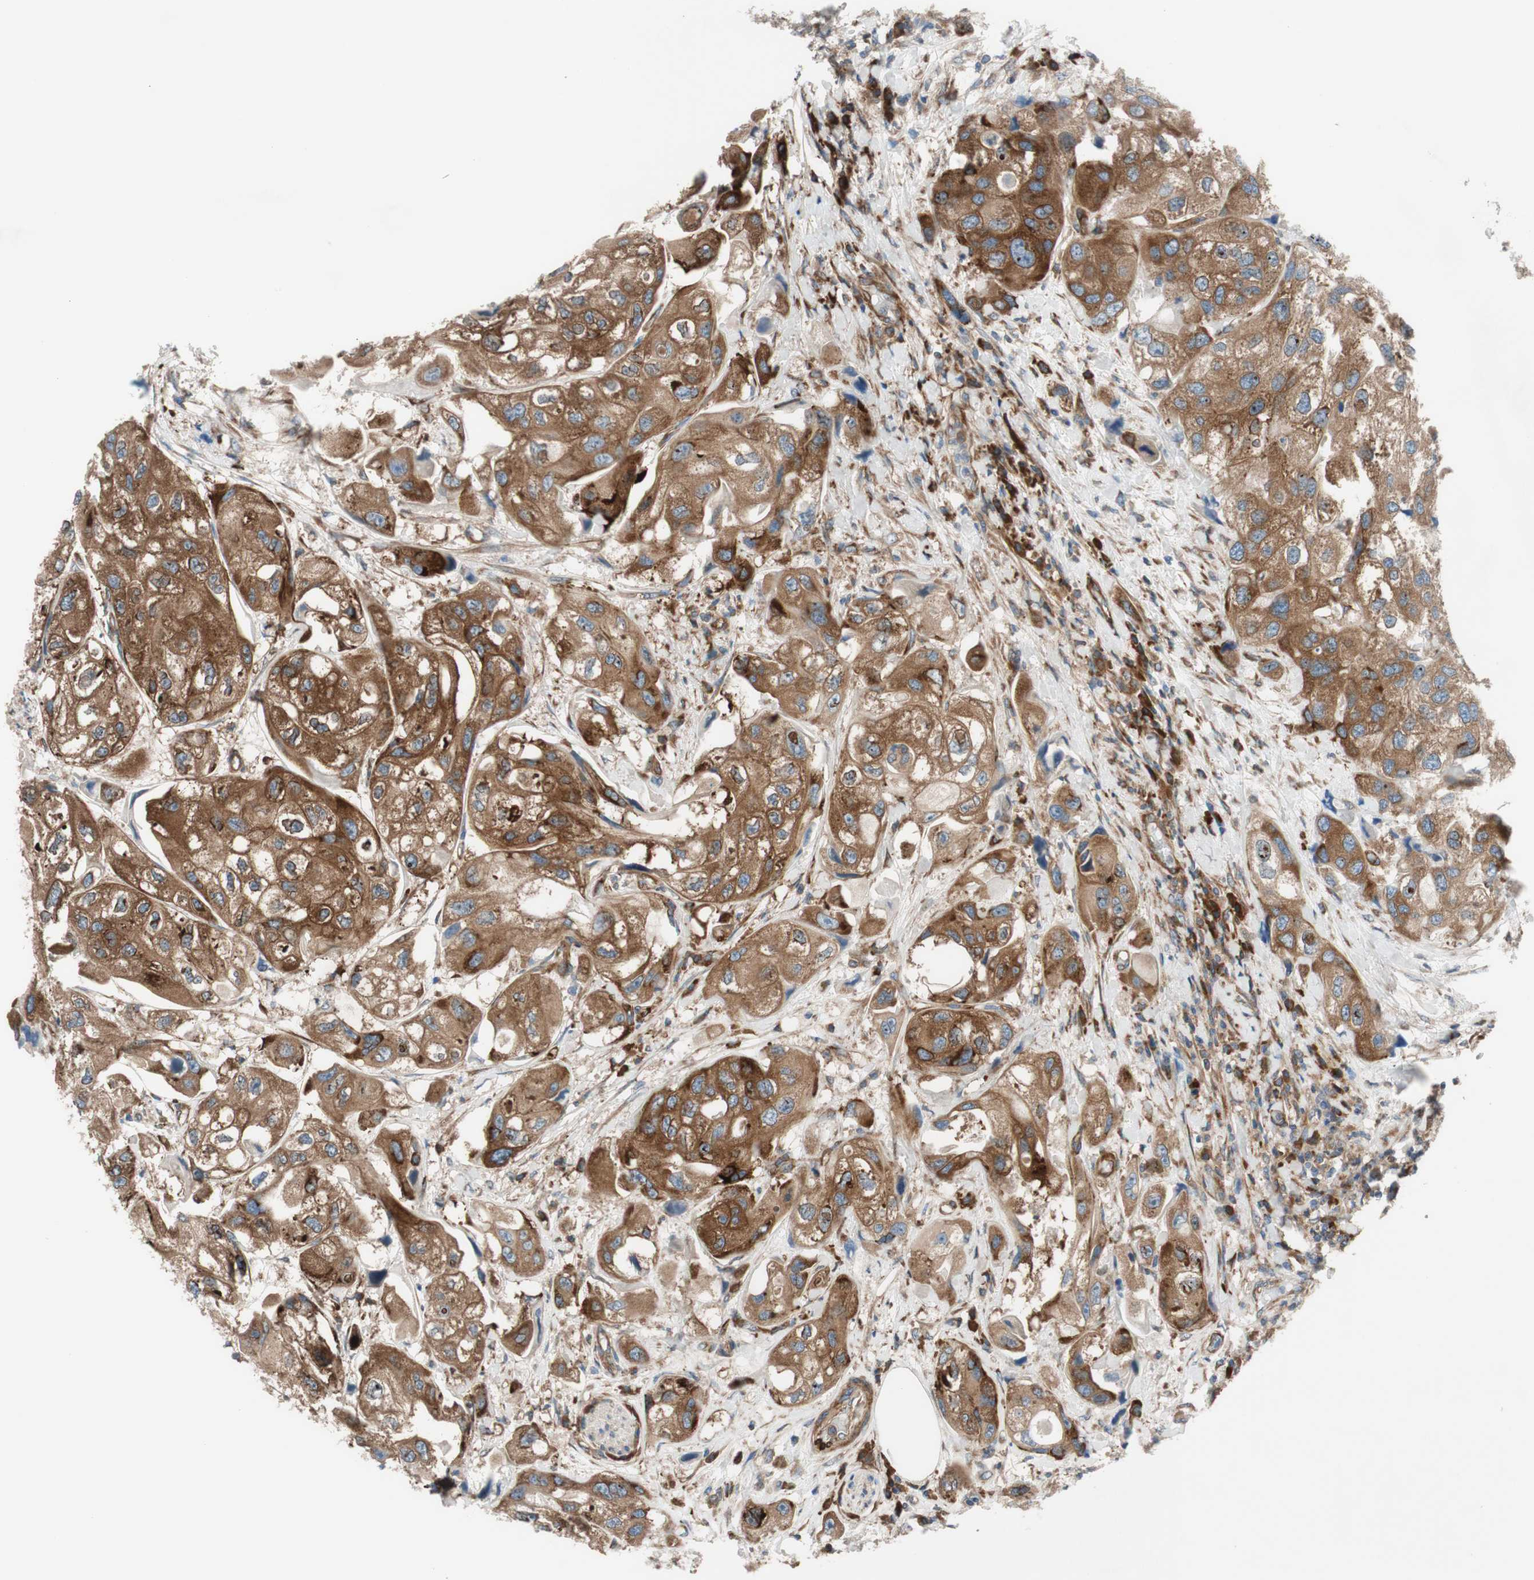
{"staining": {"intensity": "moderate", "quantity": ">75%", "location": "cytoplasmic/membranous"}, "tissue": "urothelial cancer", "cell_type": "Tumor cells", "image_type": "cancer", "snomed": [{"axis": "morphology", "description": "Urothelial carcinoma, High grade"}, {"axis": "topography", "description": "Urinary bladder"}], "caption": "This is a histology image of IHC staining of urothelial cancer, which shows moderate positivity in the cytoplasmic/membranous of tumor cells.", "gene": "CCN4", "patient": {"sex": "female", "age": 64}}